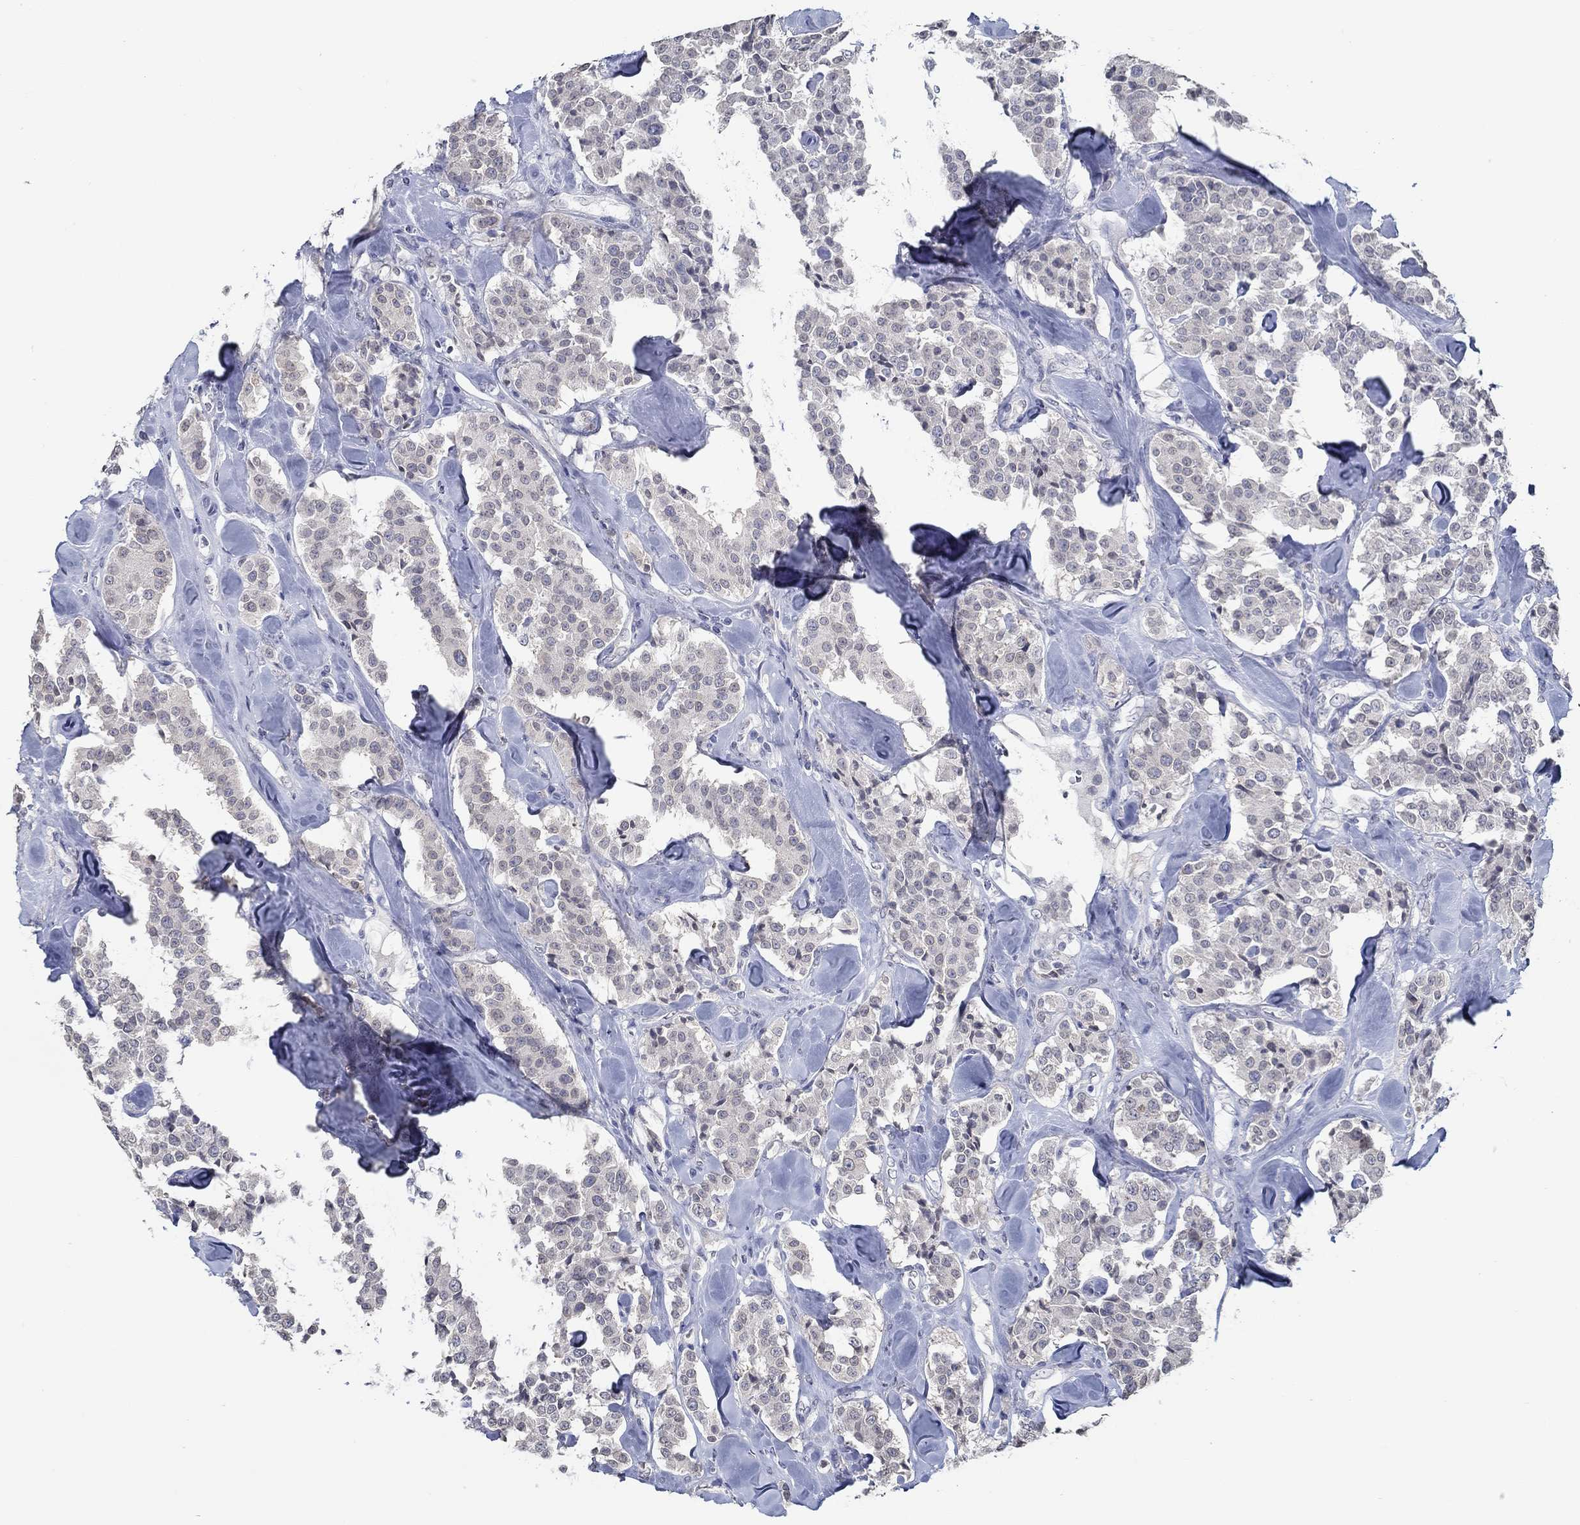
{"staining": {"intensity": "negative", "quantity": "none", "location": "none"}, "tissue": "carcinoid", "cell_type": "Tumor cells", "image_type": "cancer", "snomed": [{"axis": "morphology", "description": "Carcinoid, malignant, NOS"}, {"axis": "topography", "description": "Pancreas"}], "caption": "A histopathology image of carcinoid stained for a protein shows no brown staining in tumor cells.", "gene": "NUP155", "patient": {"sex": "male", "age": 41}}